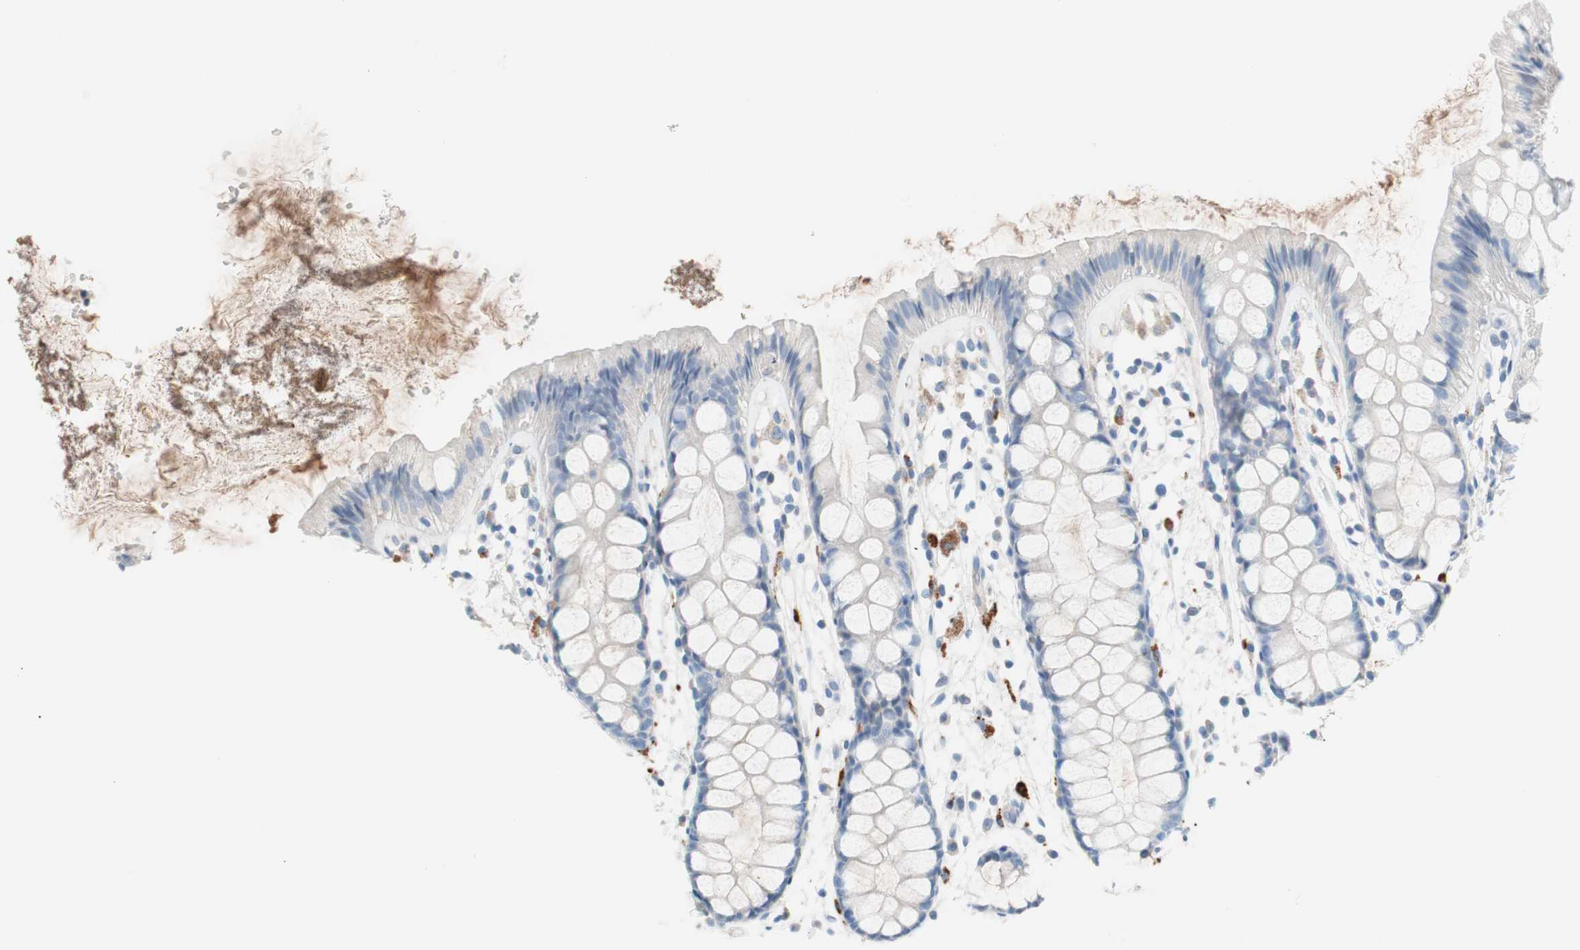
{"staining": {"intensity": "negative", "quantity": "none", "location": "none"}, "tissue": "rectum", "cell_type": "Glandular cells", "image_type": "normal", "snomed": [{"axis": "morphology", "description": "Normal tissue, NOS"}, {"axis": "topography", "description": "Rectum"}], "caption": "Photomicrograph shows no protein staining in glandular cells of unremarkable rectum. The staining is performed using DAB (3,3'-diaminobenzidine) brown chromogen with nuclei counter-stained in using hematoxylin.", "gene": "RBP4", "patient": {"sex": "female", "age": 66}}